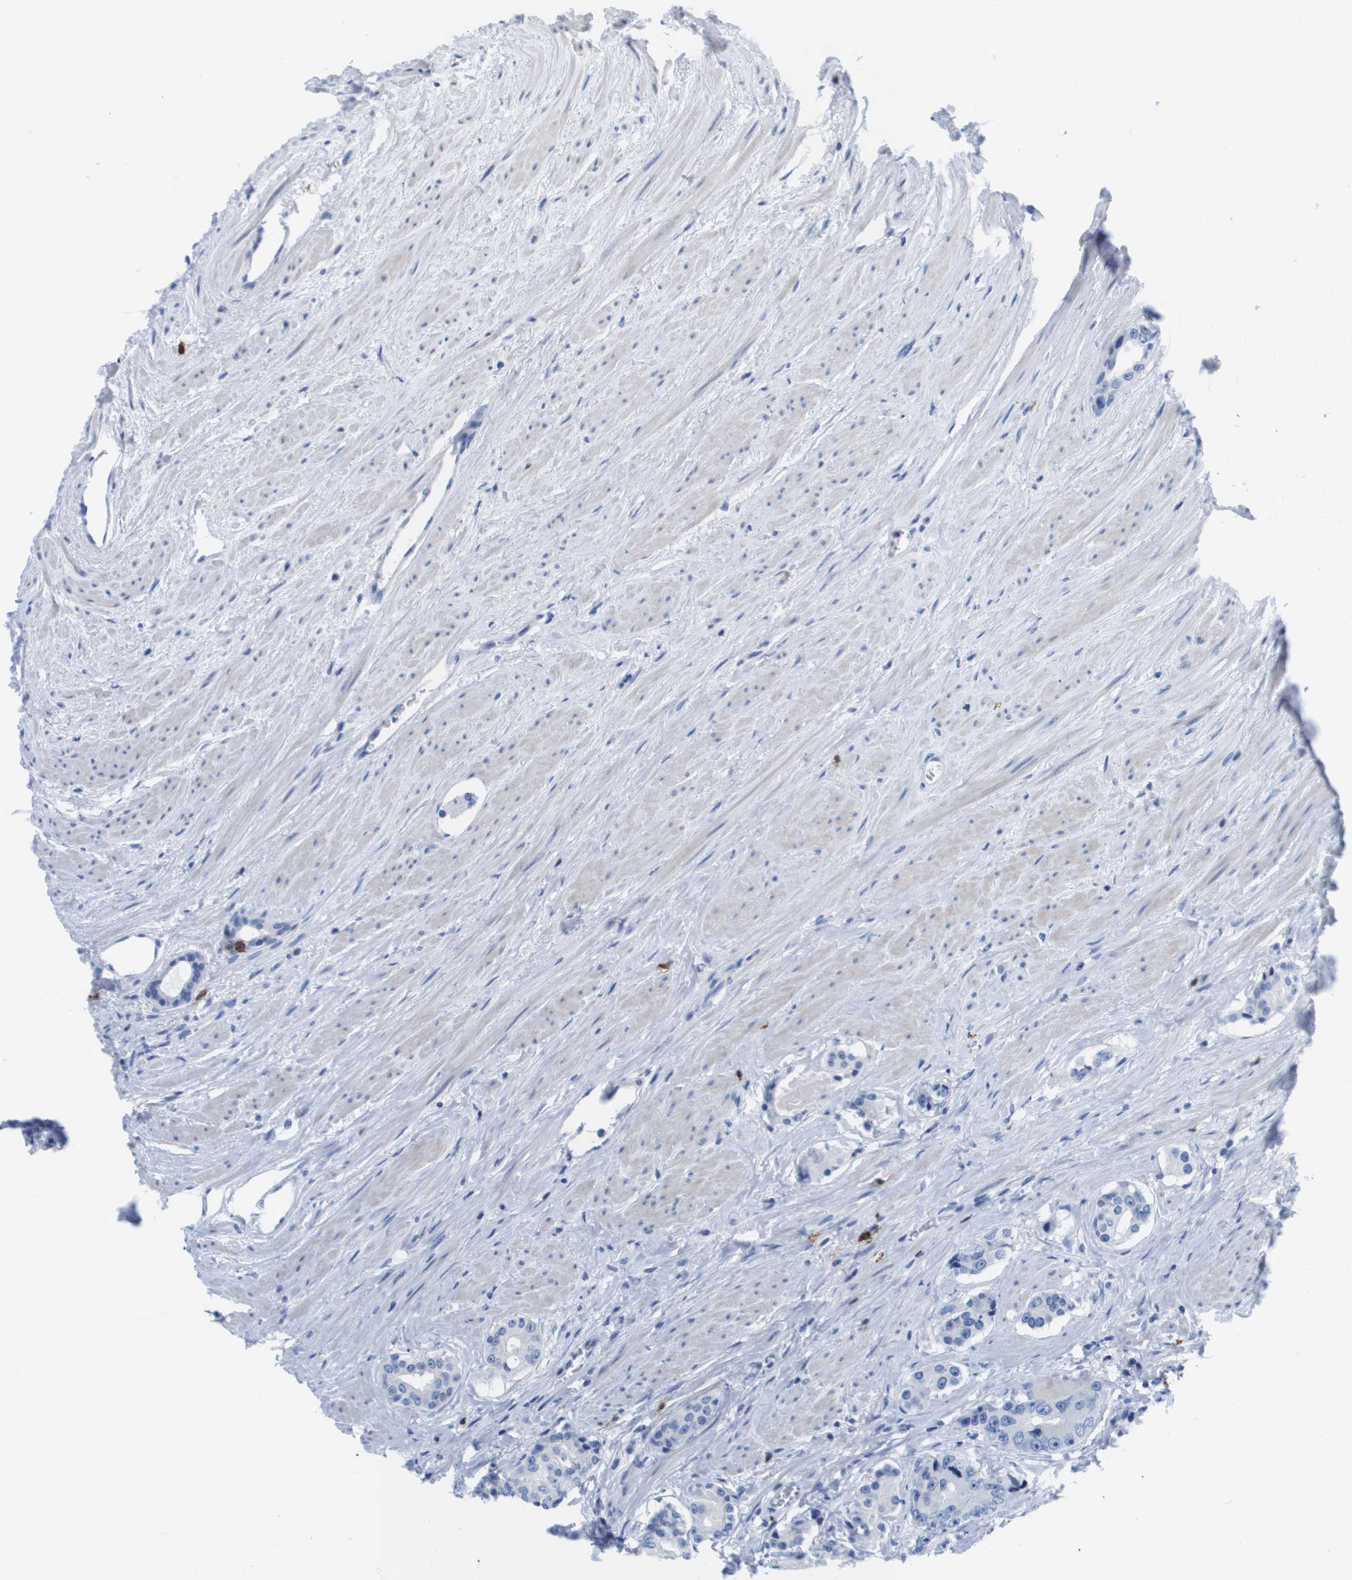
{"staining": {"intensity": "negative", "quantity": "none", "location": "none"}, "tissue": "prostate cancer", "cell_type": "Tumor cells", "image_type": "cancer", "snomed": [{"axis": "morphology", "description": "Adenocarcinoma, High grade"}, {"axis": "topography", "description": "Prostate"}], "caption": "An IHC image of high-grade adenocarcinoma (prostate) is shown. There is no staining in tumor cells of high-grade adenocarcinoma (prostate). The staining is performed using DAB (3,3'-diaminobenzidine) brown chromogen with nuclei counter-stained in using hematoxylin.", "gene": "MS4A1", "patient": {"sex": "male", "age": 71}}